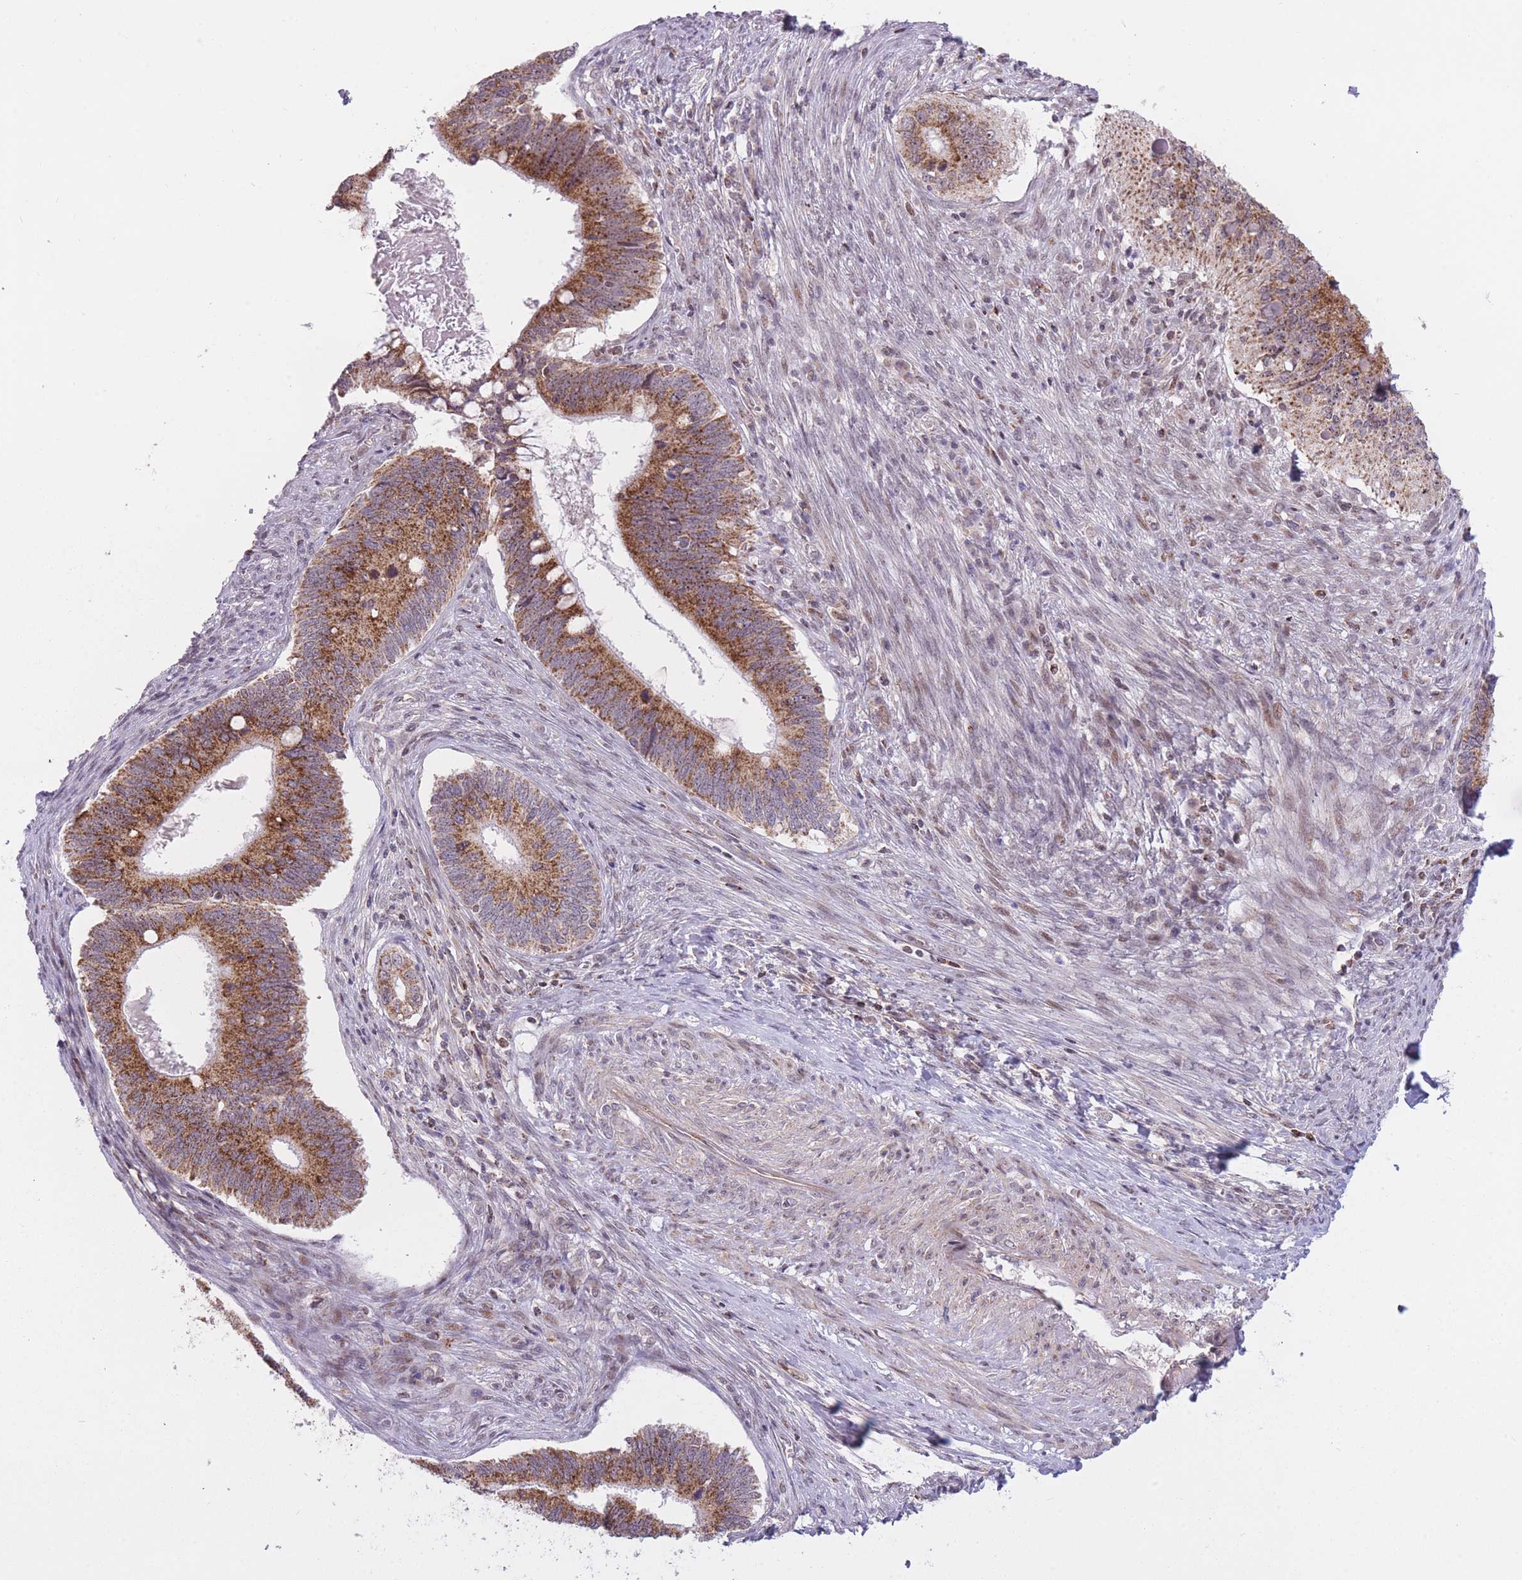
{"staining": {"intensity": "strong", "quantity": ">75%", "location": "cytoplasmic/membranous"}, "tissue": "cervical cancer", "cell_type": "Tumor cells", "image_type": "cancer", "snomed": [{"axis": "morphology", "description": "Adenocarcinoma, NOS"}, {"axis": "topography", "description": "Cervix"}], "caption": "A brown stain labels strong cytoplasmic/membranous staining of a protein in human cervical cancer (adenocarcinoma) tumor cells.", "gene": "DPYSL4", "patient": {"sex": "female", "age": 42}}